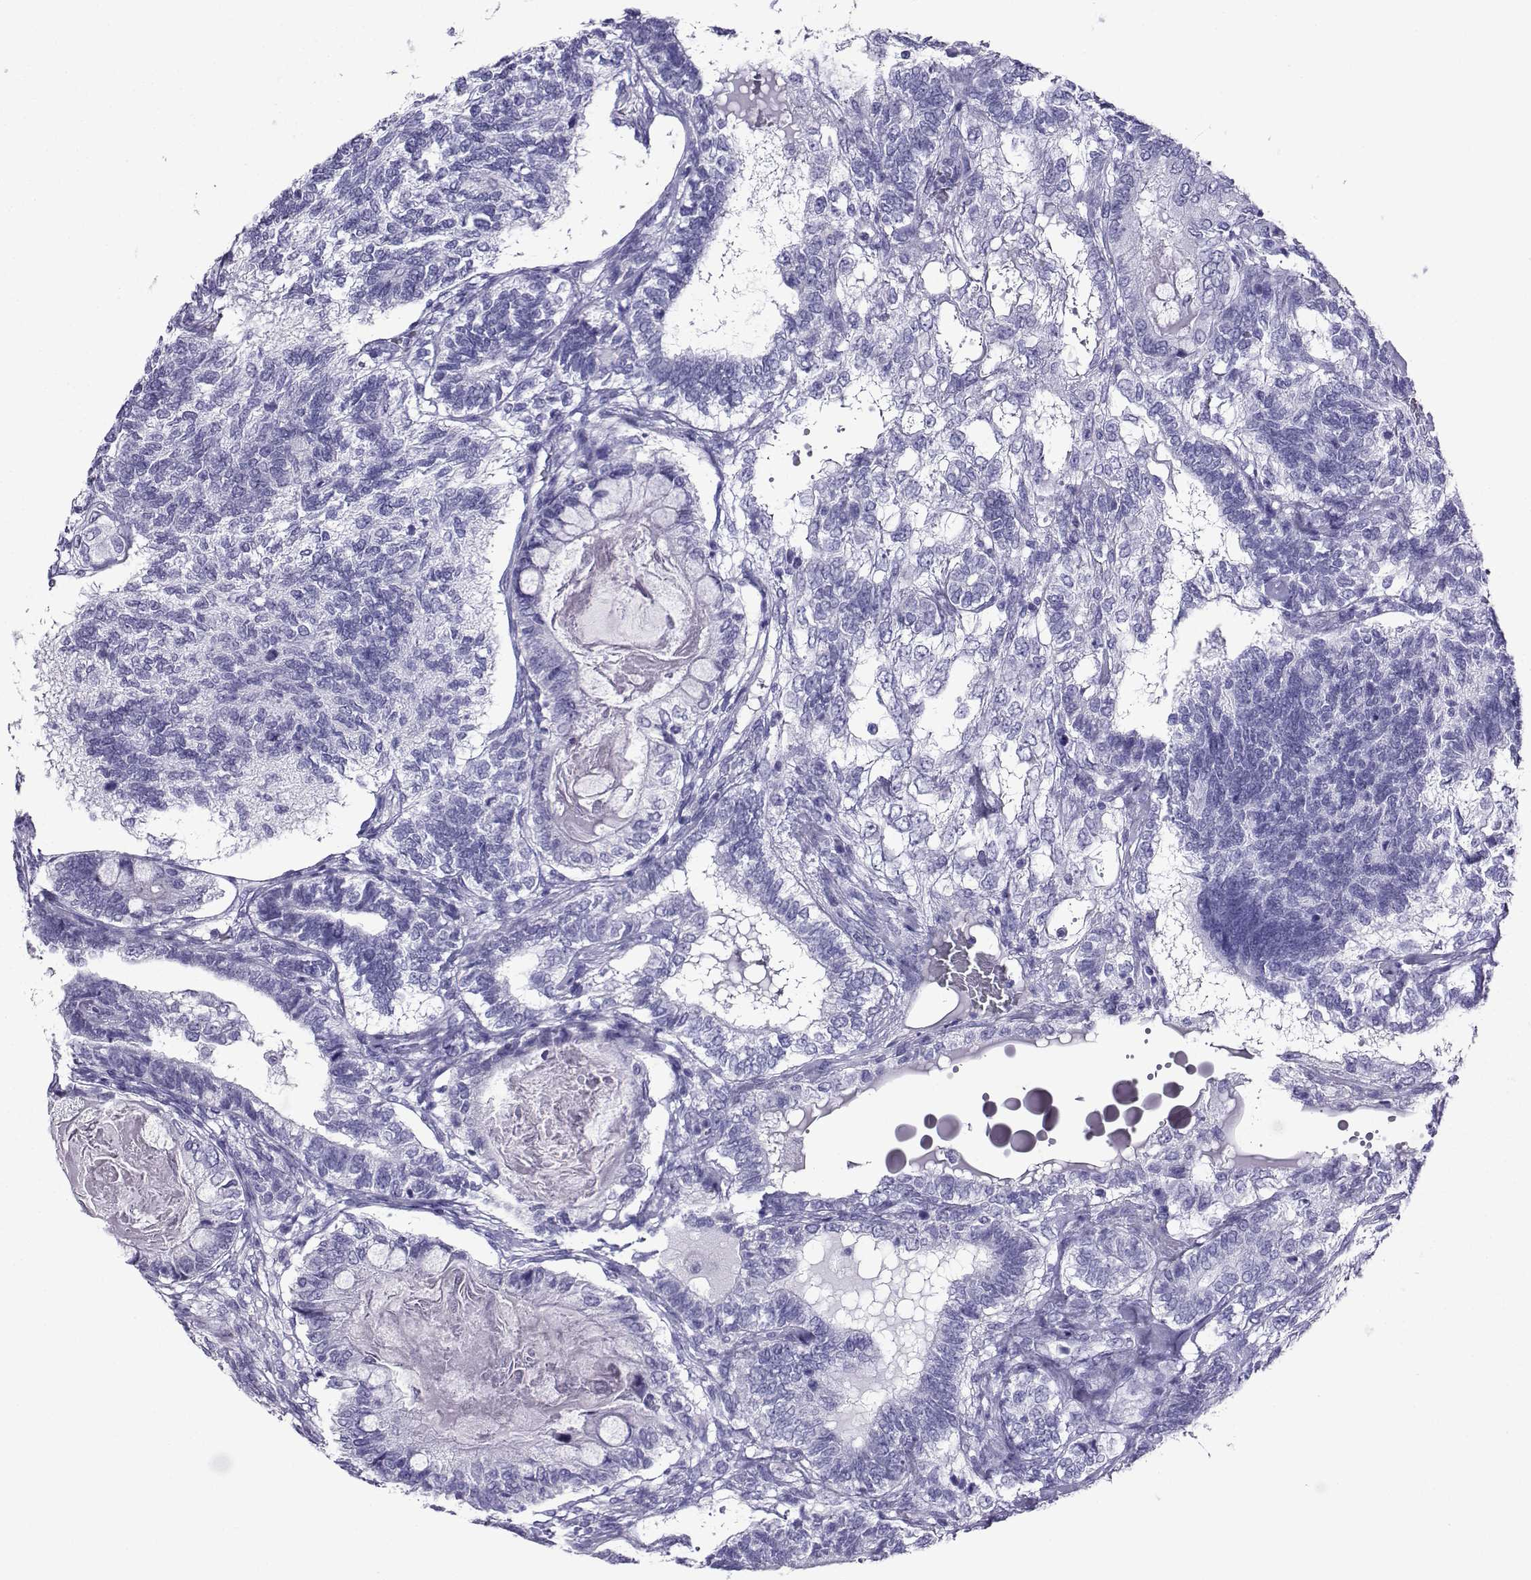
{"staining": {"intensity": "negative", "quantity": "none", "location": "none"}, "tissue": "testis cancer", "cell_type": "Tumor cells", "image_type": "cancer", "snomed": [{"axis": "morphology", "description": "Seminoma, NOS"}, {"axis": "morphology", "description": "Carcinoma, Embryonal, NOS"}, {"axis": "topography", "description": "Testis"}], "caption": "Immunohistochemical staining of human testis cancer (seminoma) demonstrates no significant staining in tumor cells.", "gene": "CD109", "patient": {"sex": "male", "age": 41}}